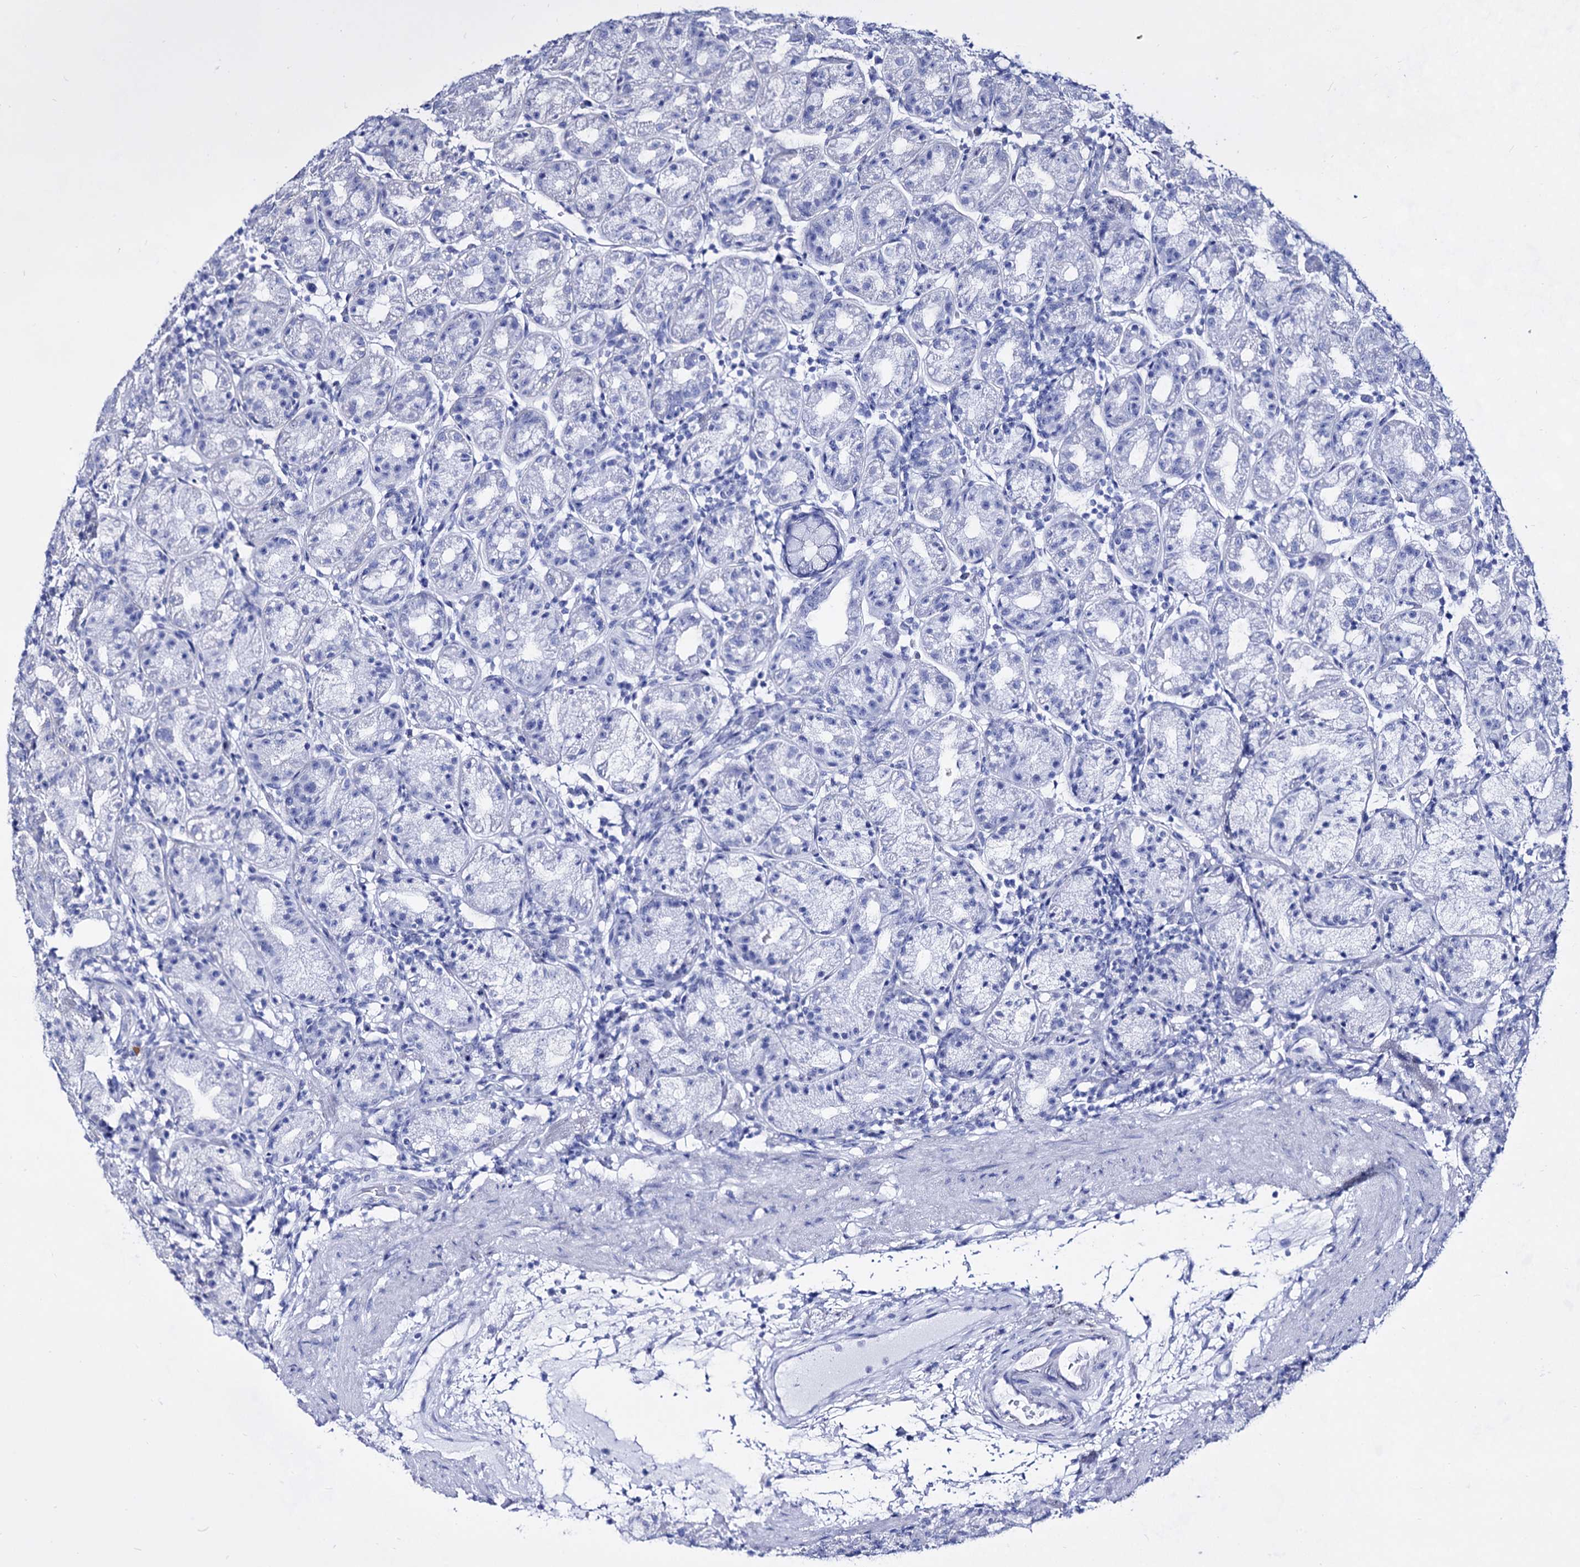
{"staining": {"intensity": "negative", "quantity": "none", "location": "none"}, "tissue": "stomach", "cell_type": "Glandular cells", "image_type": "normal", "snomed": [{"axis": "morphology", "description": "Normal tissue, NOS"}, {"axis": "topography", "description": "Stomach"}], "caption": "This is an immunohistochemistry (IHC) micrograph of normal stomach. There is no staining in glandular cells.", "gene": "PLIN1", "patient": {"sex": "female", "age": 79}}